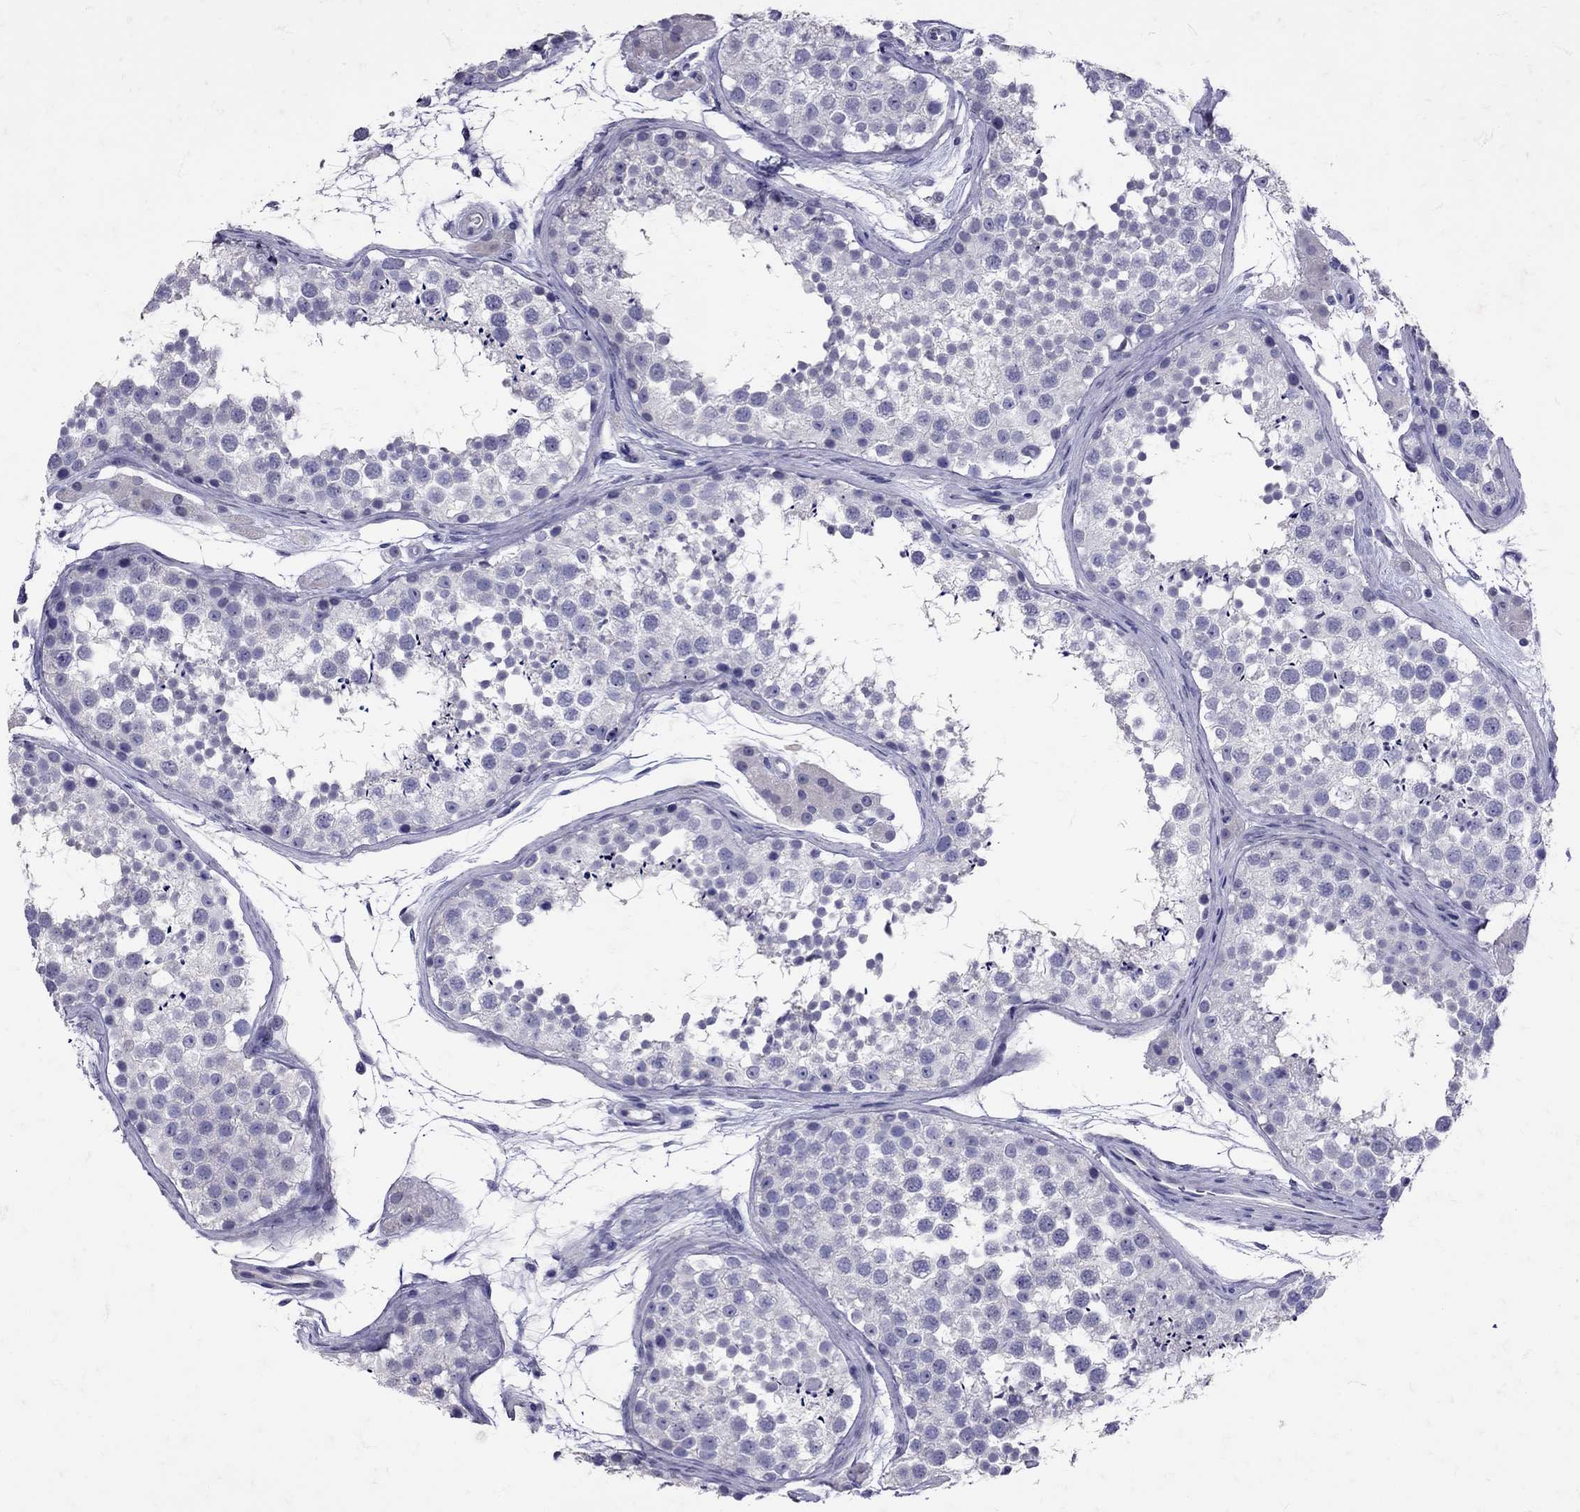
{"staining": {"intensity": "negative", "quantity": "none", "location": "none"}, "tissue": "testis", "cell_type": "Cells in seminiferous ducts", "image_type": "normal", "snomed": [{"axis": "morphology", "description": "Normal tissue, NOS"}, {"axis": "topography", "description": "Testis"}], "caption": "IHC image of benign testis: human testis stained with DAB demonstrates no significant protein positivity in cells in seminiferous ducts.", "gene": "SST", "patient": {"sex": "male", "age": 41}}